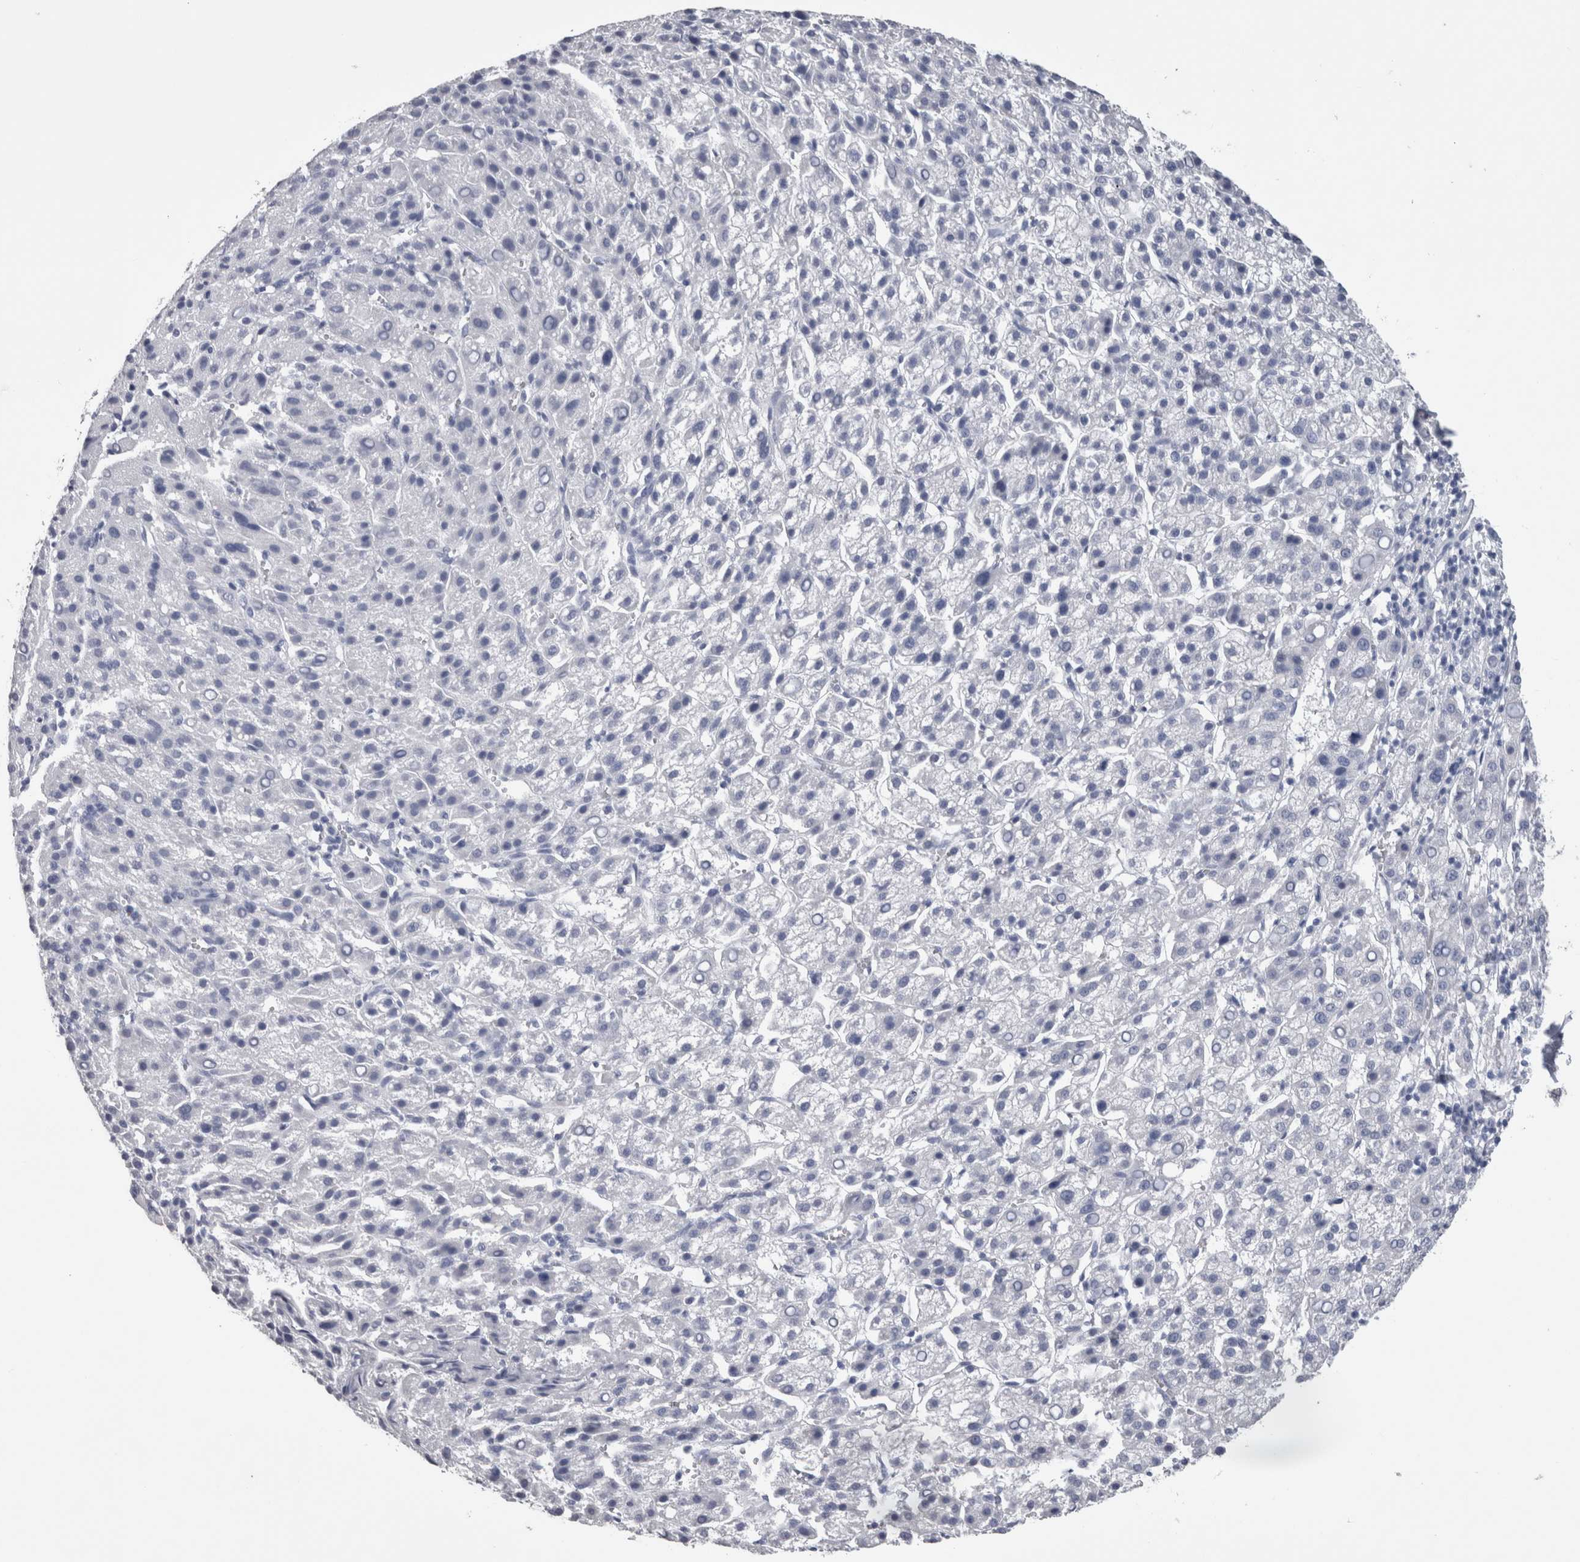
{"staining": {"intensity": "negative", "quantity": "none", "location": "none"}, "tissue": "liver cancer", "cell_type": "Tumor cells", "image_type": "cancer", "snomed": [{"axis": "morphology", "description": "Carcinoma, Hepatocellular, NOS"}, {"axis": "topography", "description": "Liver"}], "caption": "DAB immunohistochemical staining of human liver hepatocellular carcinoma displays no significant staining in tumor cells.", "gene": "CA8", "patient": {"sex": "female", "age": 58}}